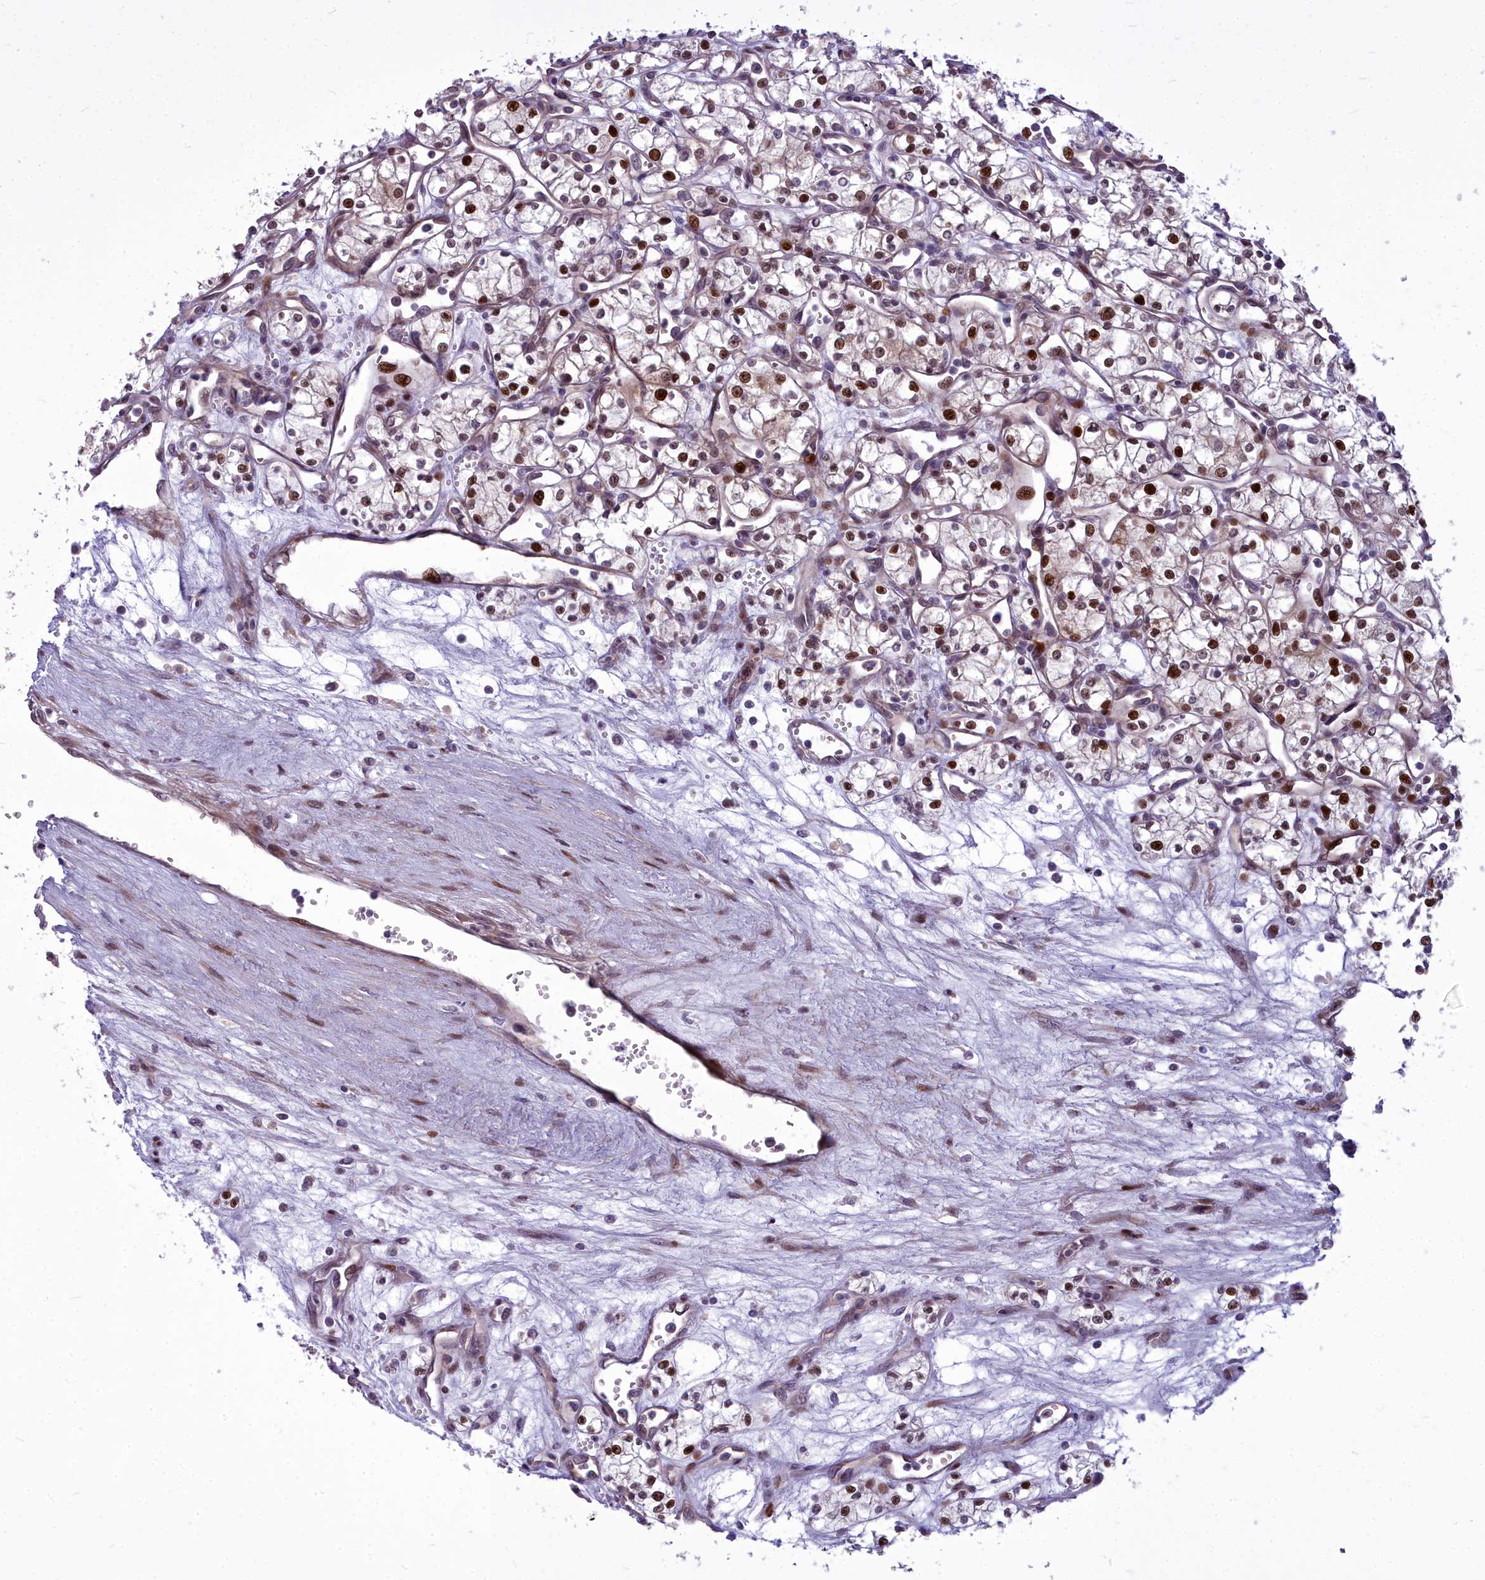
{"staining": {"intensity": "strong", "quantity": "25%-75%", "location": "nuclear"}, "tissue": "renal cancer", "cell_type": "Tumor cells", "image_type": "cancer", "snomed": [{"axis": "morphology", "description": "Adenocarcinoma, NOS"}, {"axis": "topography", "description": "Kidney"}], "caption": "Protein staining by IHC exhibits strong nuclear expression in approximately 25%-75% of tumor cells in renal cancer.", "gene": "AP1M1", "patient": {"sex": "male", "age": 59}}